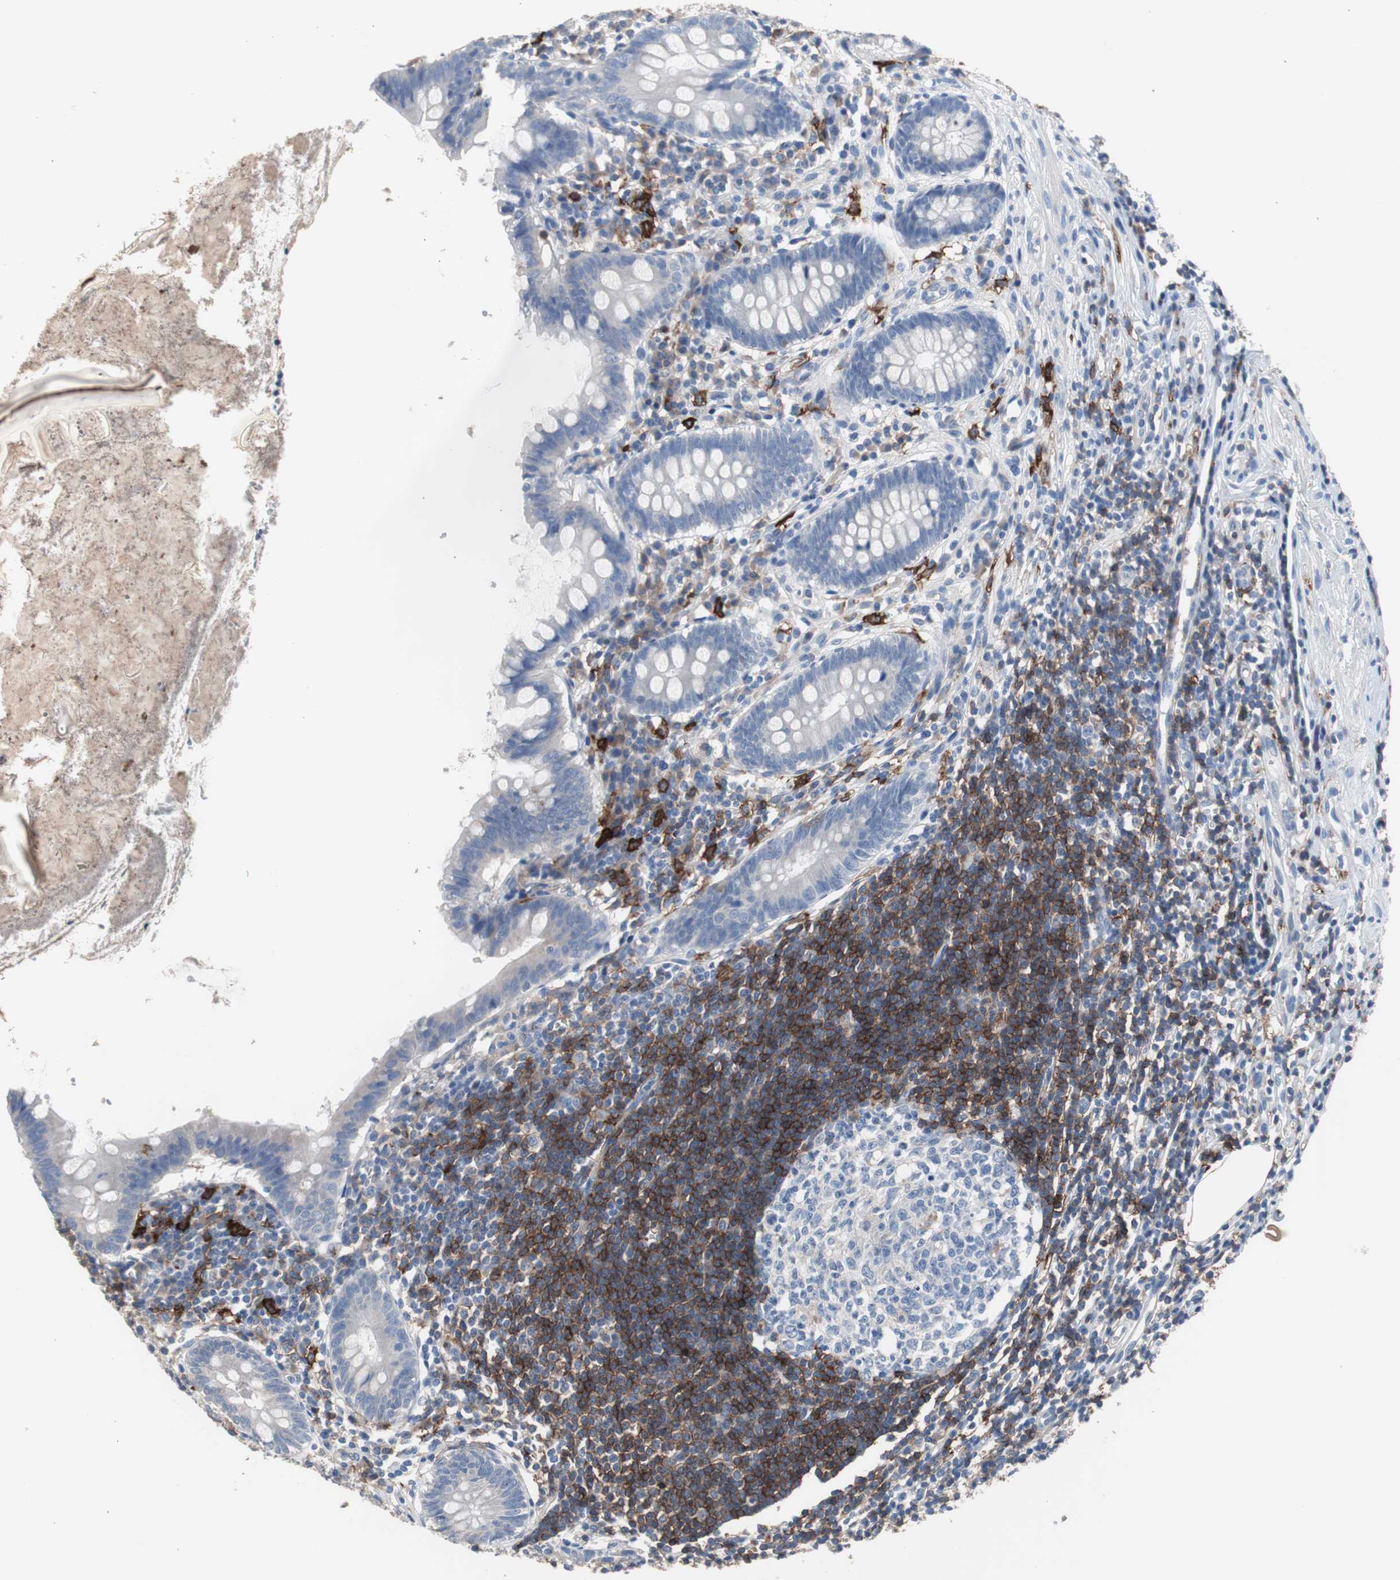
{"staining": {"intensity": "negative", "quantity": "none", "location": "none"}, "tissue": "appendix", "cell_type": "Glandular cells", "image_type": "normal", "snomed": [{"axis": "morphology", "description": "Normal tissue, NOS"}, {"axis": "topography", "description": "Appendix"}], "caption": "Appendix stained for a protein using IHC exhibits no expression glandular cells.", "gene": "FCGR2B", "patient": {"sex": "female", "age": 50}}